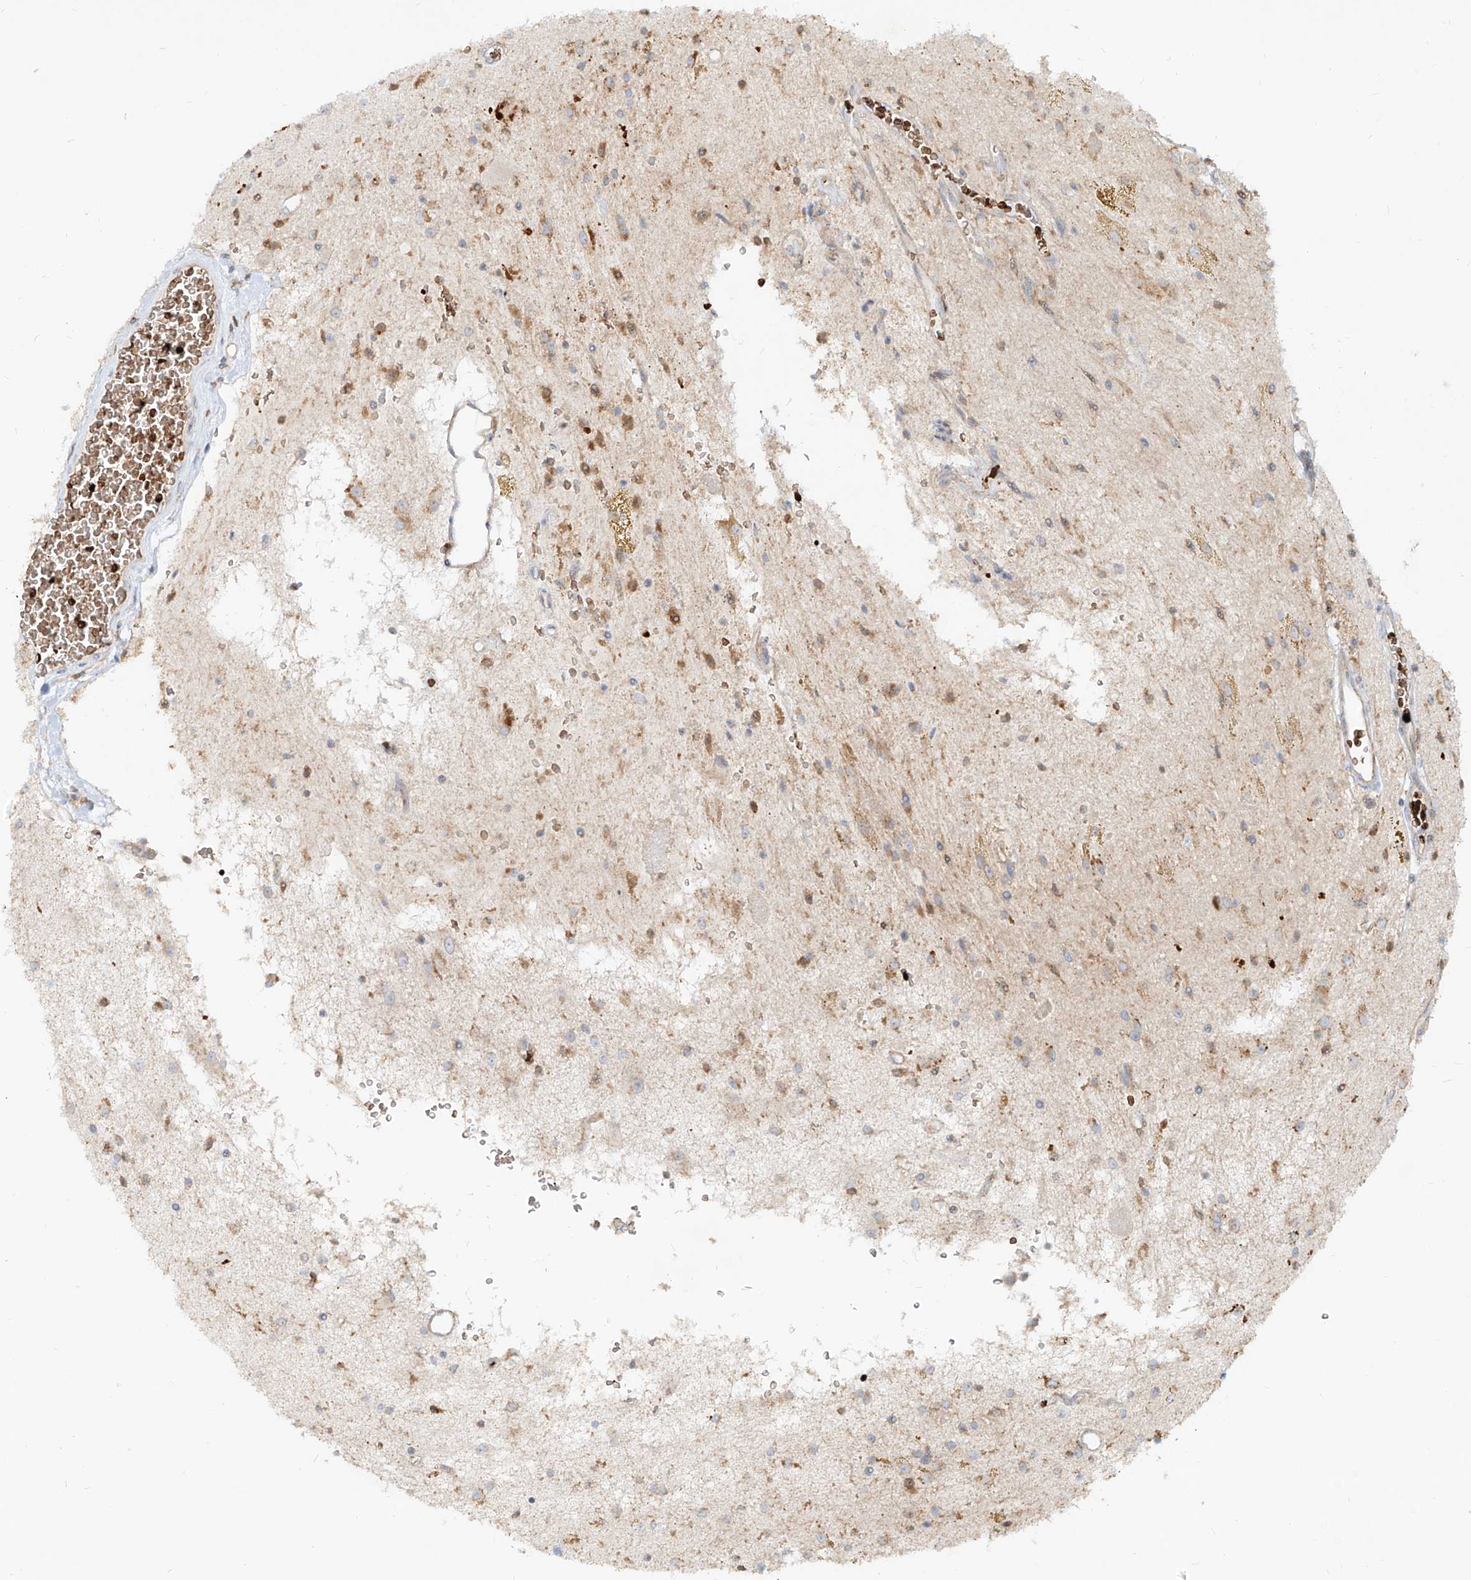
{"staining": {"intensity": "negative", "quantity": "none", "location": "none"}, "tissue": "glioma", "cell_type": "Tumor cells", "image_type": "cancer", "snomed": [{"axis": "morphology", "description": "Glioma, malignant, High grade"}, {"axis": "topography", "description": "Brain"}], "caption": "Immunohistochemical staining of human malignant glioma (high-grade) exhibits no significant positivity in tumor cells.", "gene": "FGD2", "patient": {"sex": "male", "age": 34}}